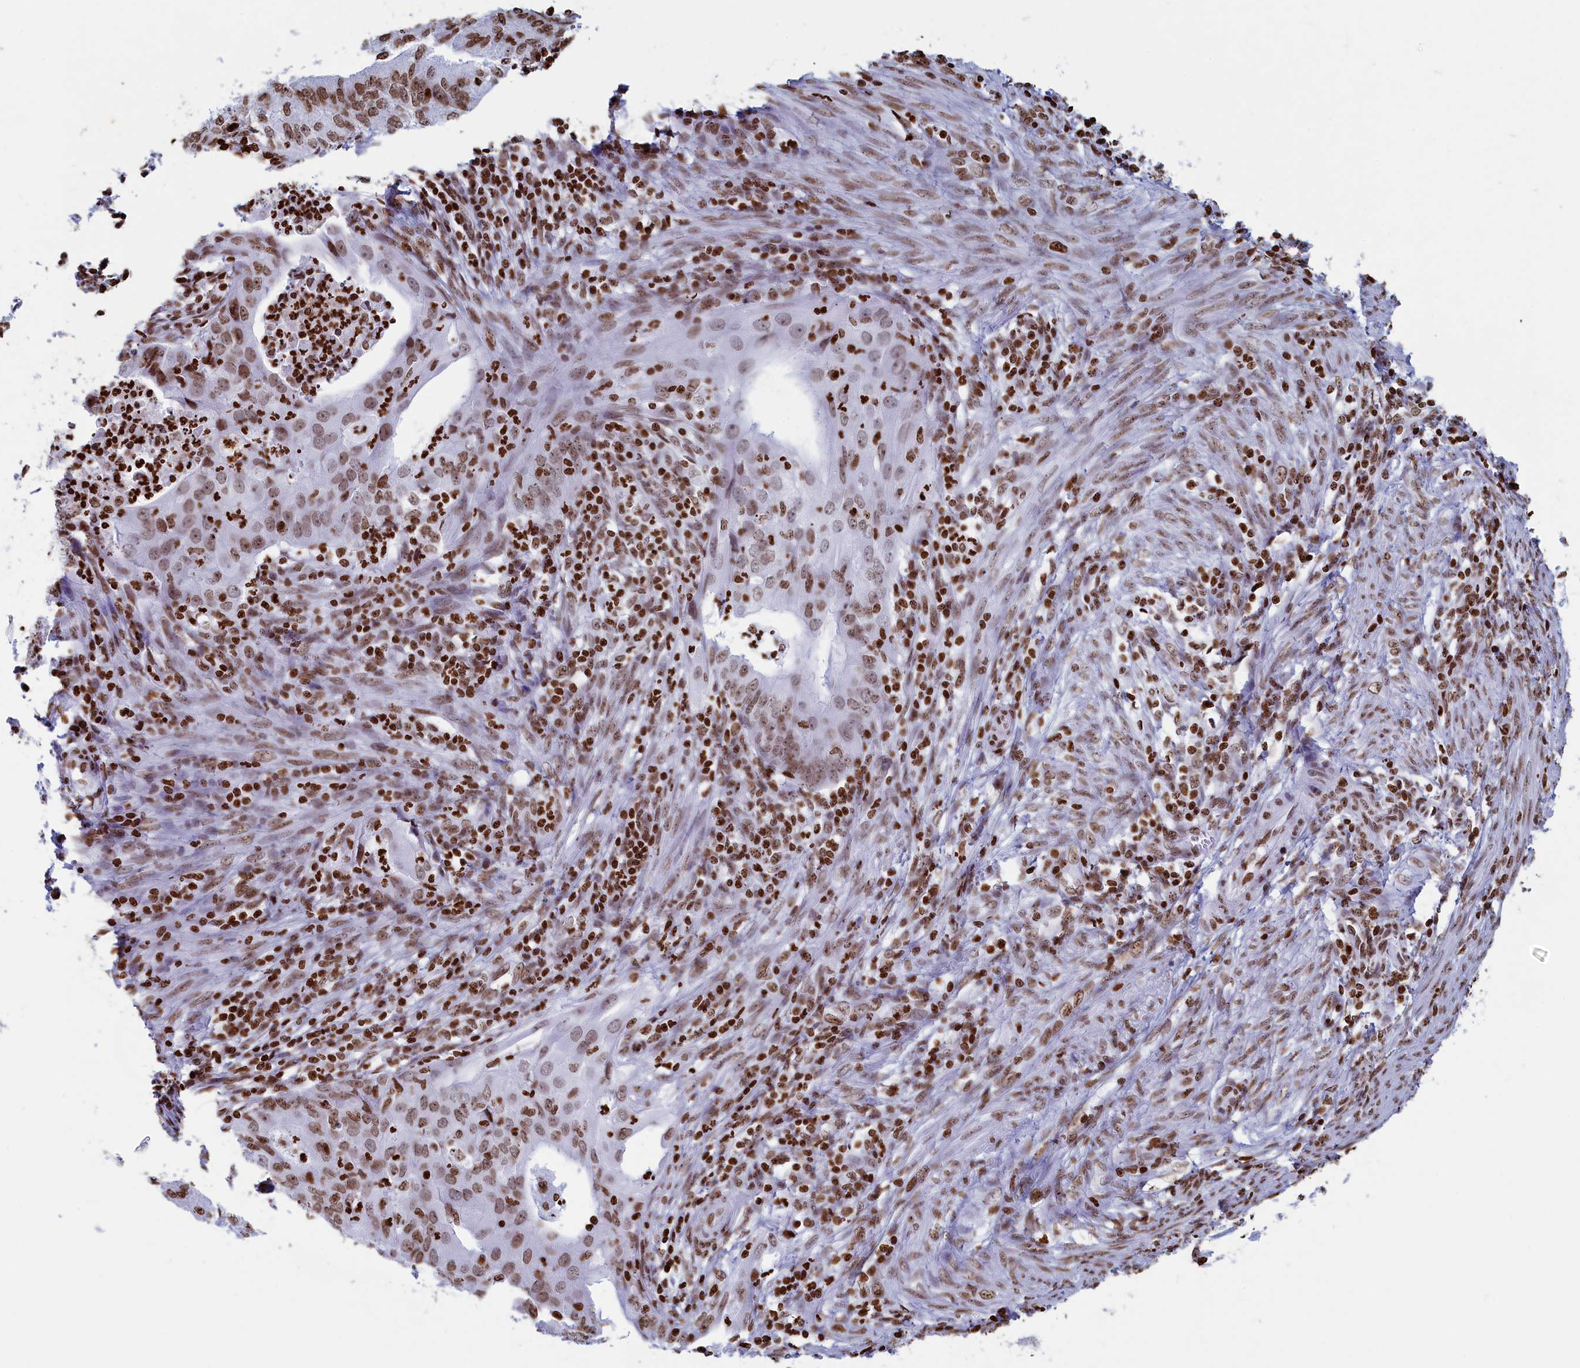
{"staining": {"intensity": "moderate", "quantity": ">75%", "location": "nuclear"}, "tissue": "endometrial cancer", "cell_type": "Tumor cells", "image_type": "cancer", "snomed": [{"axis": "morphology", "description": "Adenocarcinoma, NOS"}, {"axis": "topography", "description": "Endometrium"}], "caption": "Moderate nuclear positivity for a protein is present in approximately >75% of tumor cells of endometrial cancer using immunohistochemistry.", "gene": "APOBEC3A", "patient": {"sex": "female", "age": 50}}